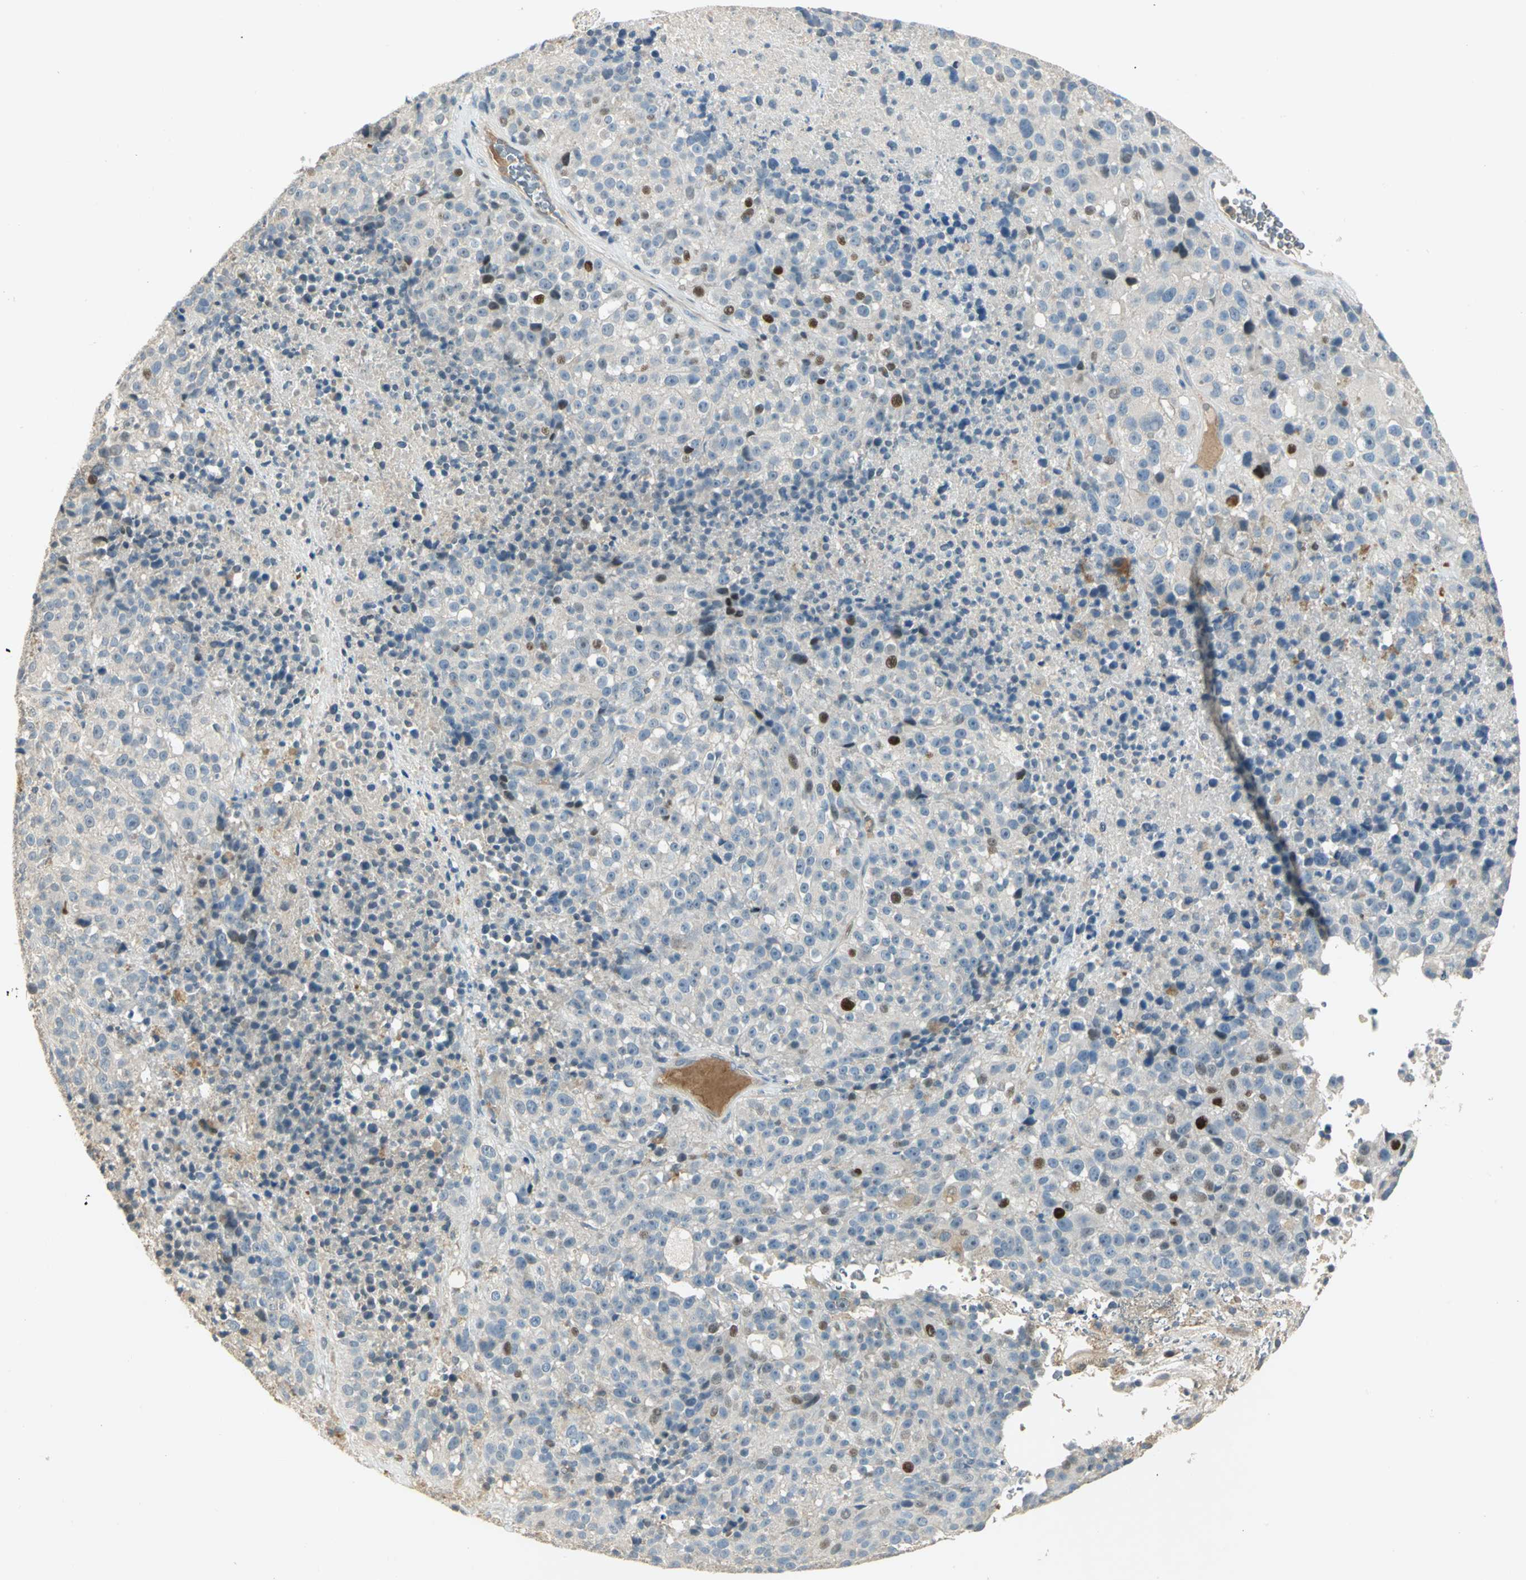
{"staining": {"intensity": "negative", "quantity": "none", "location": "none"}, "tissue": "melanoma", "cell_type": "Tumor cells", "image_type": "cancer", "snomed": [{"axis": "morphology", "description": "Malignant melanoma, Metastatic site"}, {"axis": "topography", "description": "Cerebral cortex"}], "caption": "Protein analysis of melanoma shows no significant expression in tumor cells.", "gene": "PROC", "patient": {"sex": "female", "age": 52}}